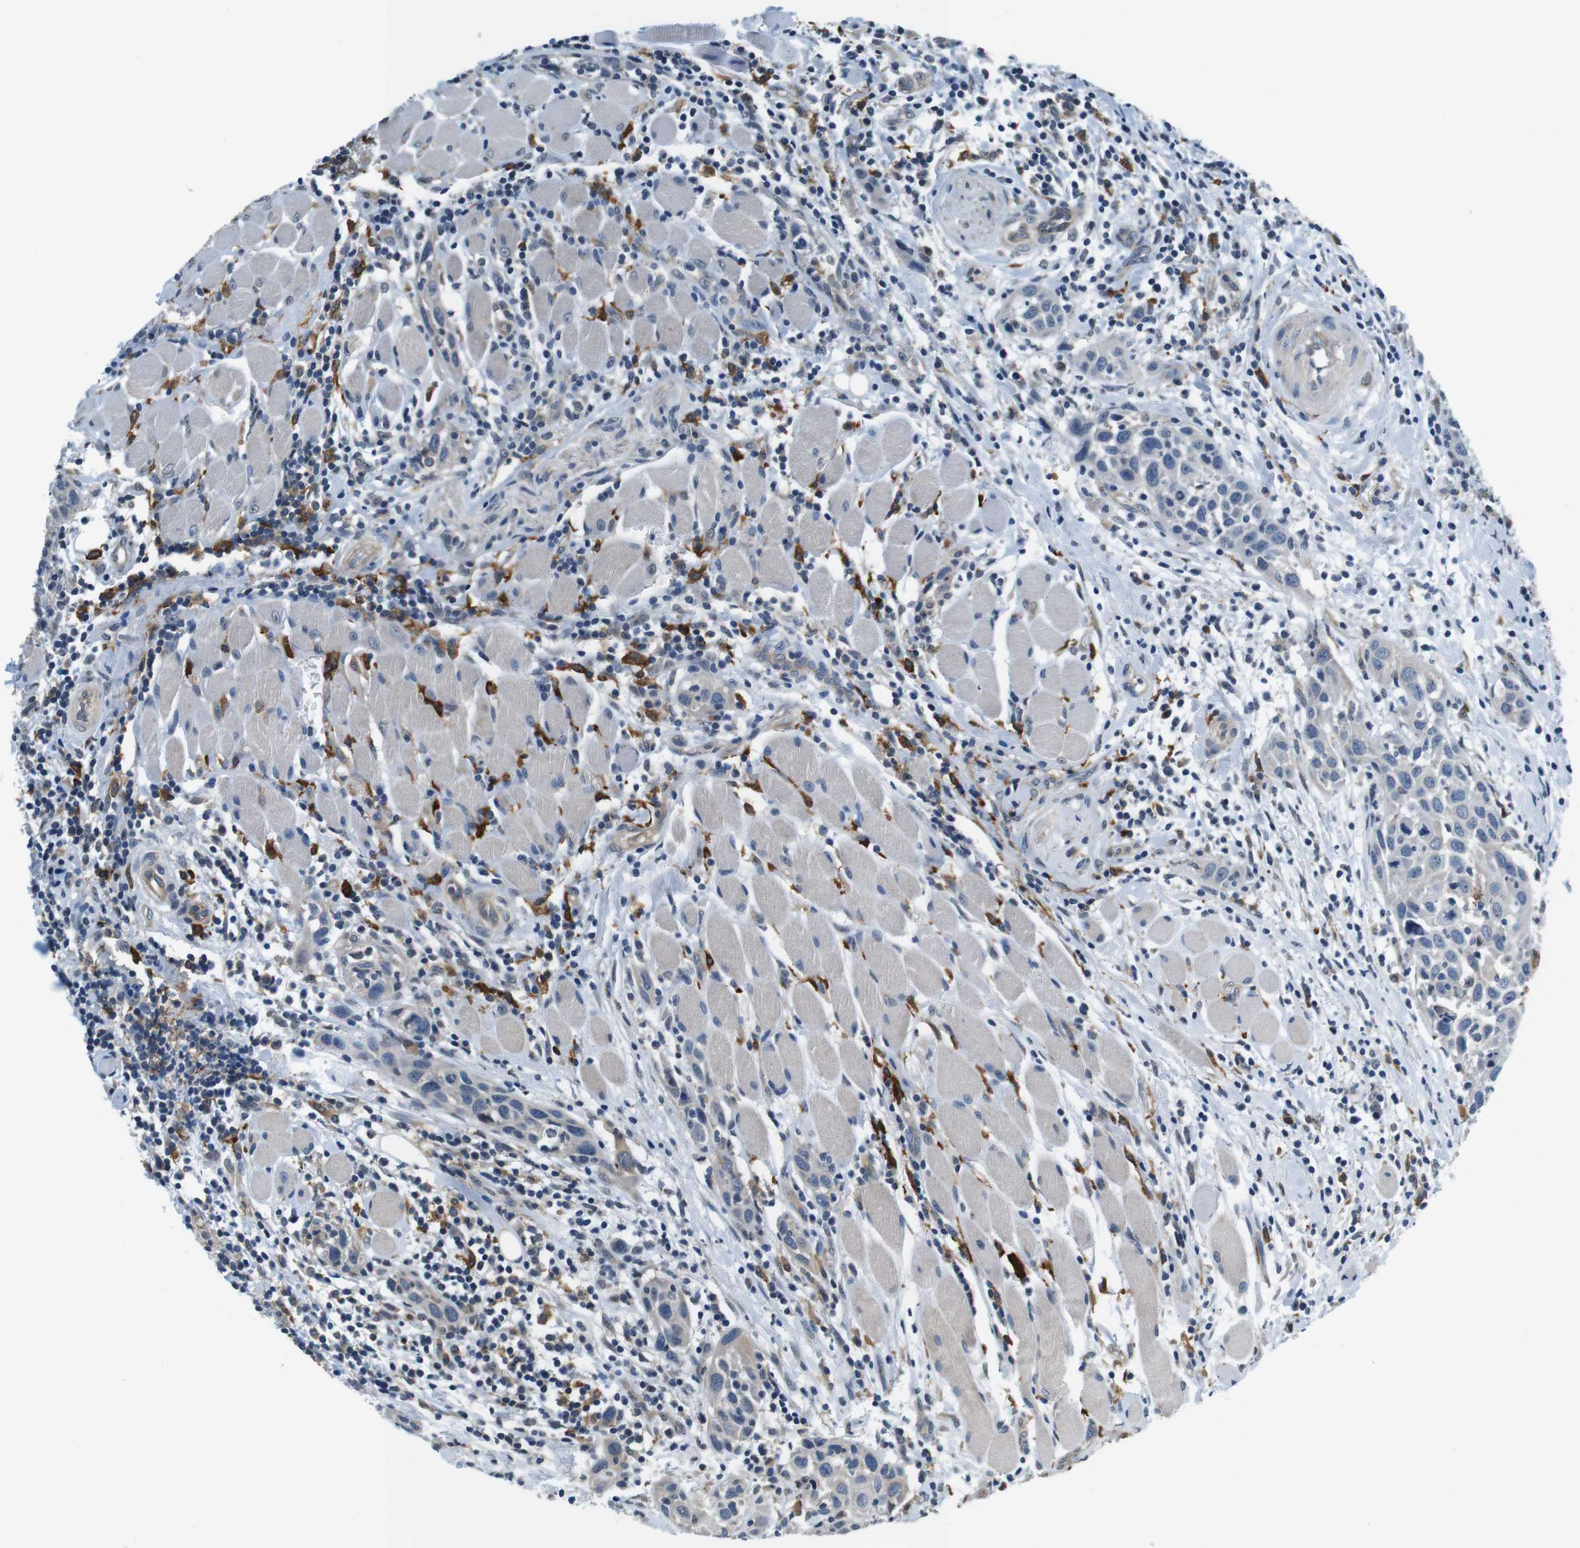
{"staining": {"intensity": "negative", "quantity": "none", "location": "none"}, "tissue": "head and neck cancer", "cell_type": "Tumor cells", "image_type": "cancer", "snomed": [{"axis": "morphology", "description": "Squamous cell carcinoma, NOS"}, {"axis": "topography", "description": "Oral tissue"}, {"axis": "topography", "description": "Head-Neck"}], "caption": "Immunohistochemistry (IHC) image of head and neck cancer stained for a protein (brown), which exhibits no staining in tumor cells.", "gene": "CD163L1", "patient": {"sex": "female", "age": 50}}